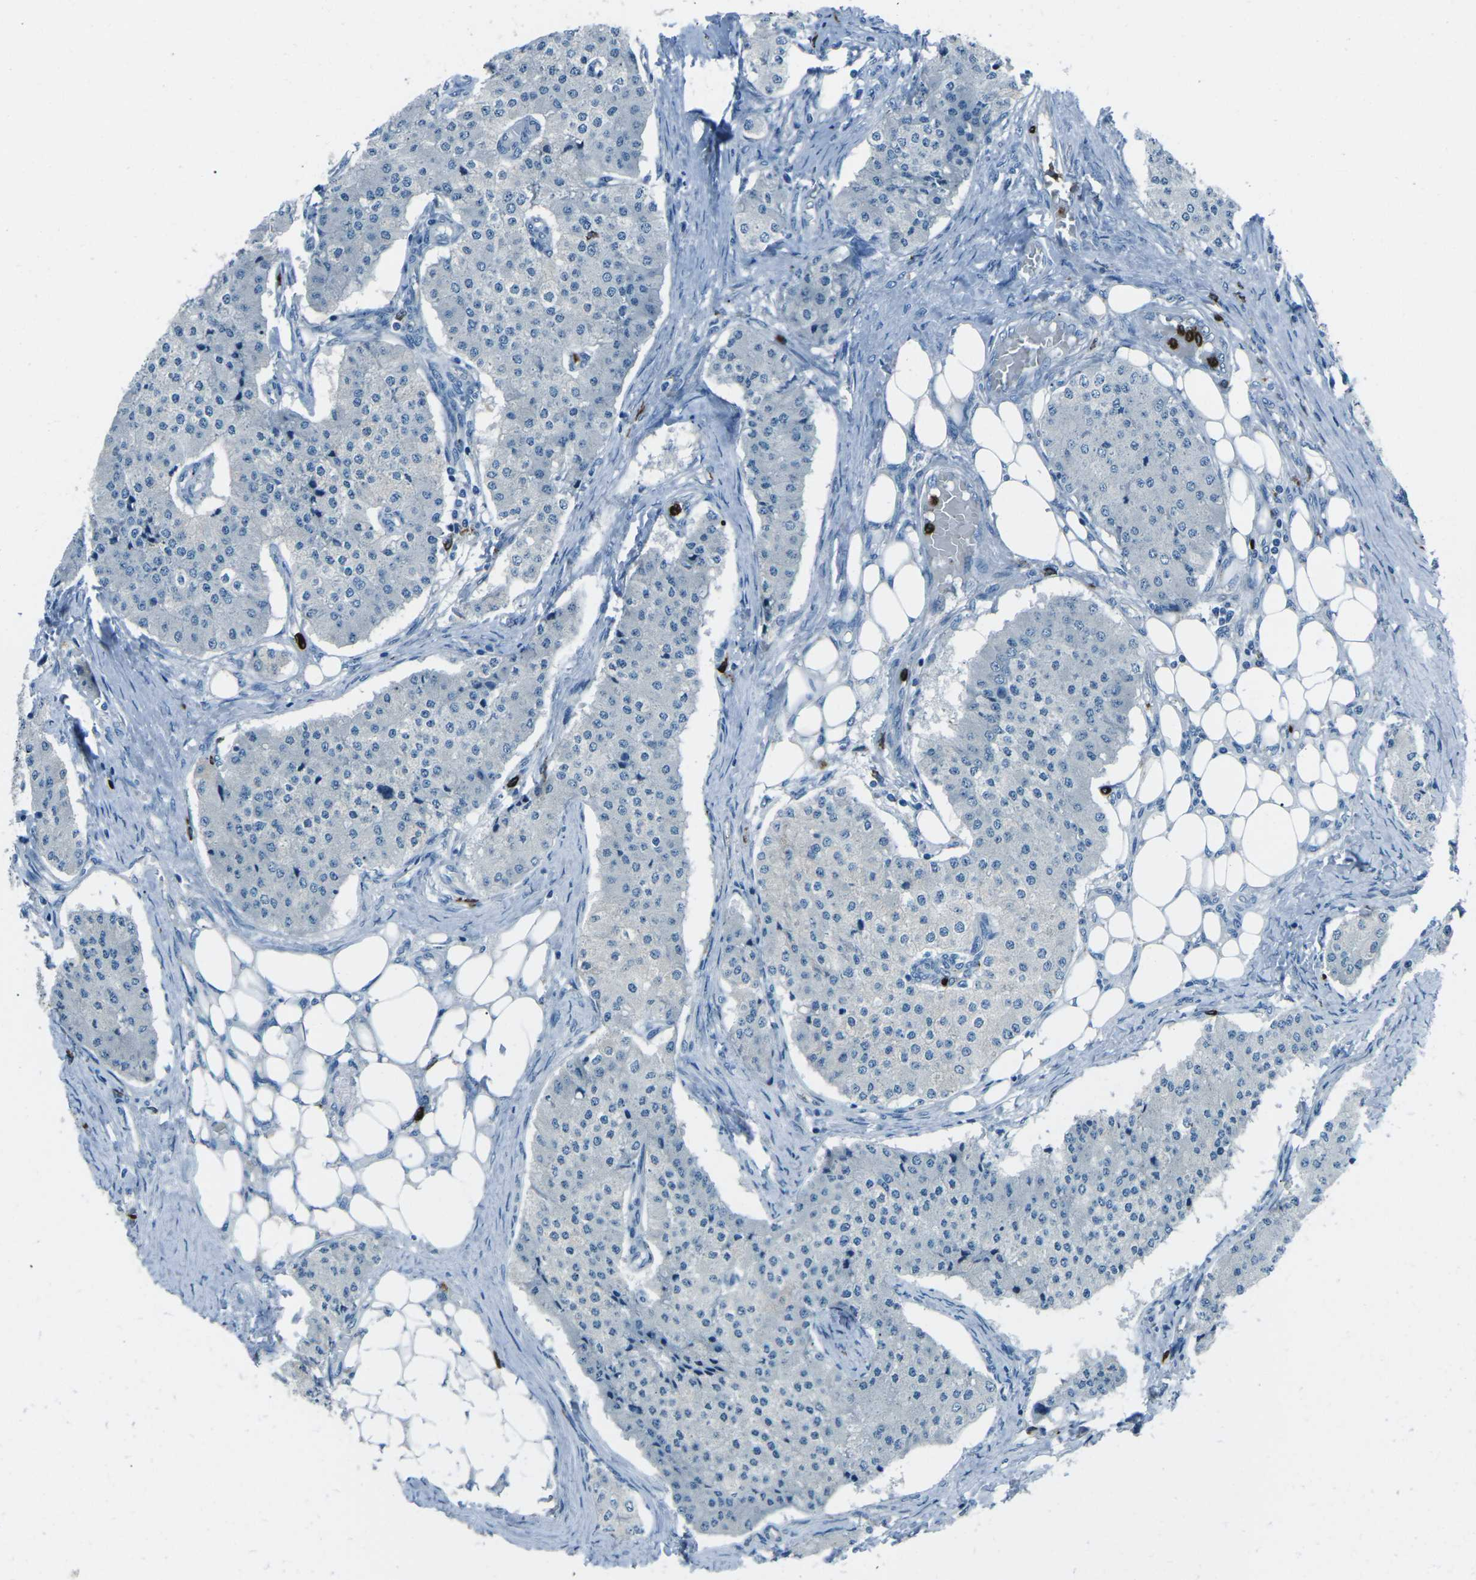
{"staining": {"intensity": "negative", "quantity": "none", "location": "none"}, "tissue": "carcinoid", "cell_type": "Tumor cells", "image_type": "cancer", "snomed": [{"axis": "morphology", "description": "Carcinoid, malignant, NOS"}, {"axis": "topography", "description": "Colon"}], "caption": "This is a micrograph of immunohistochemistry (IHC) staining of carcinoid (malignant), which shows no staining in tumor cells.", "gene": "FCN1", "patient": {"sex": "female", "age": 52}}